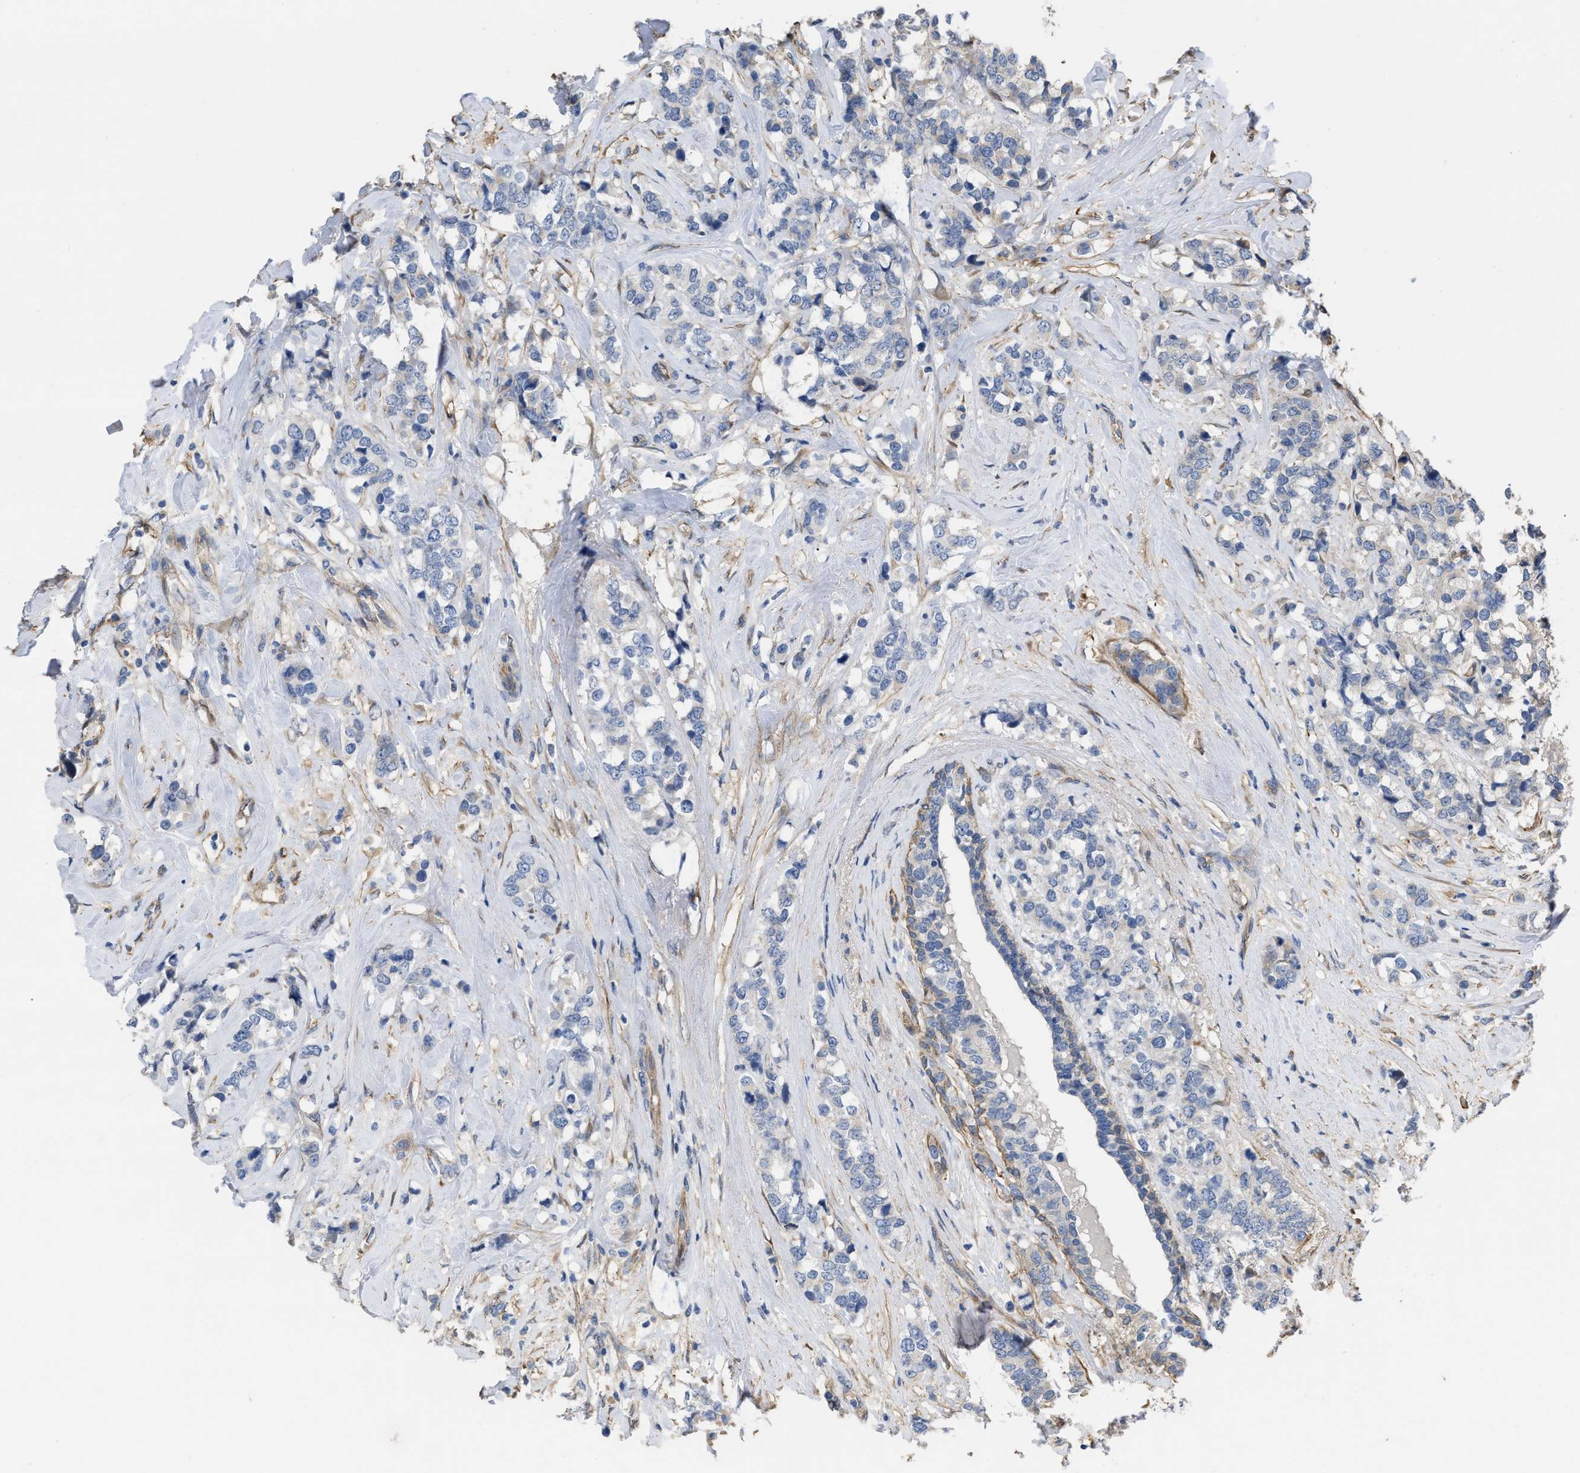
{"staining": {"intensity": "negative", "quantity": "none", "location": "none"}, "tissue": "breast cancer", "cell_type": "Tumor cells", "image_type": "cancer", "snomed": [{"axis": "morphology", "description": "Lobular carcinoma"}, {"axis": "topography", "description": "Breast"}], "caption": "Immunohistochemistry of breast lobular carcinoma shows no positivity in tumor cells.", "gene": "SLC4A11", "patient": {"sex": "female", "age": 59}}